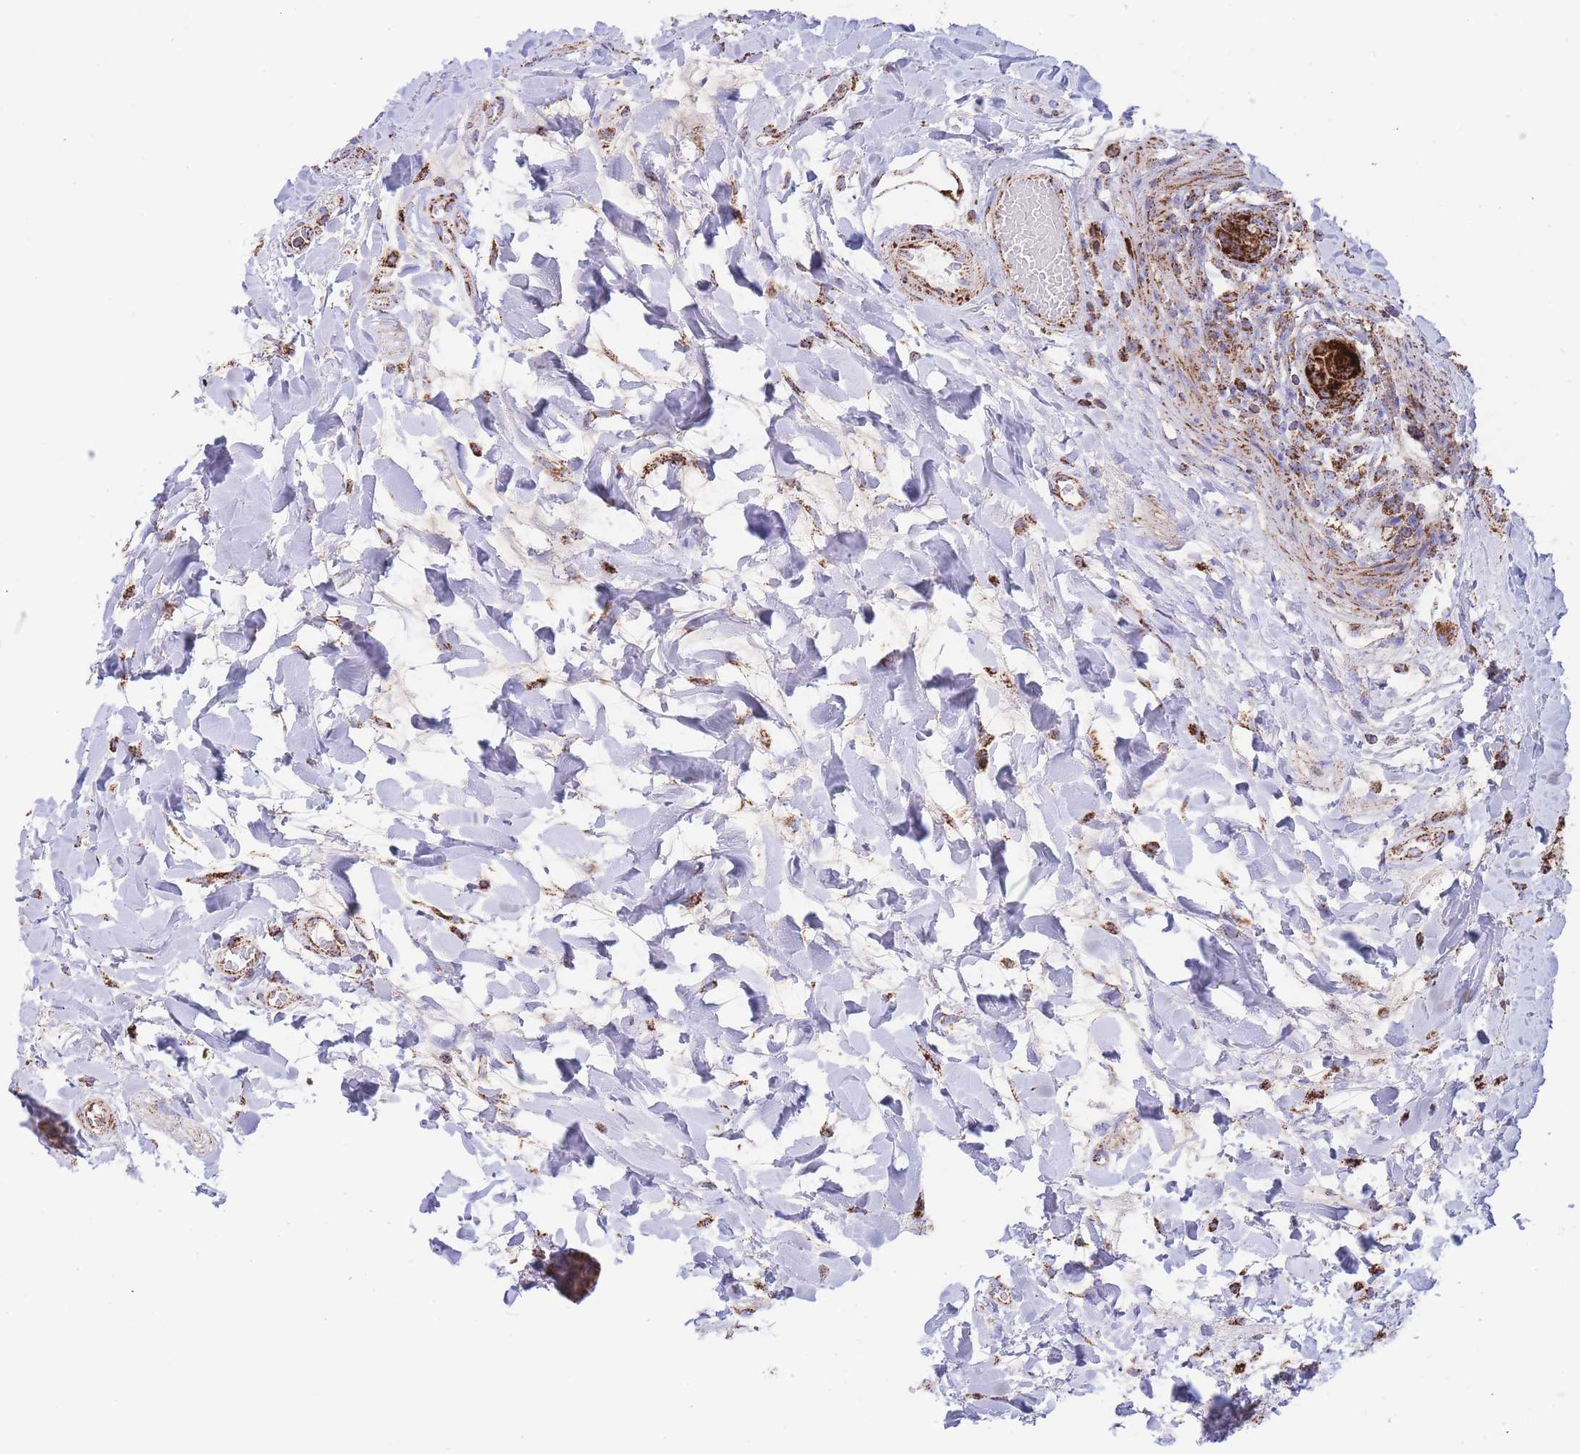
{"staining": {"intensity": "strong", "quantity": ">75%", "location": "cytoplasmic/membranous"}, "tissue": "rectum", "cell_type": "Glandular cells", "image_type": "normal", "snomed": [{"axis": "morphology", "description": "Normal tissue, NOS"}, {"axis": "topography", "description": "Rectum"}], "caption": "Protein positivity by immunohistochemistry shows strong cytoplasmic/membranous staining in approximately >75% of glandular cells in benign rectum.", "gene": "GSTM1", "patient": {"sex": "female", "age": 57}}